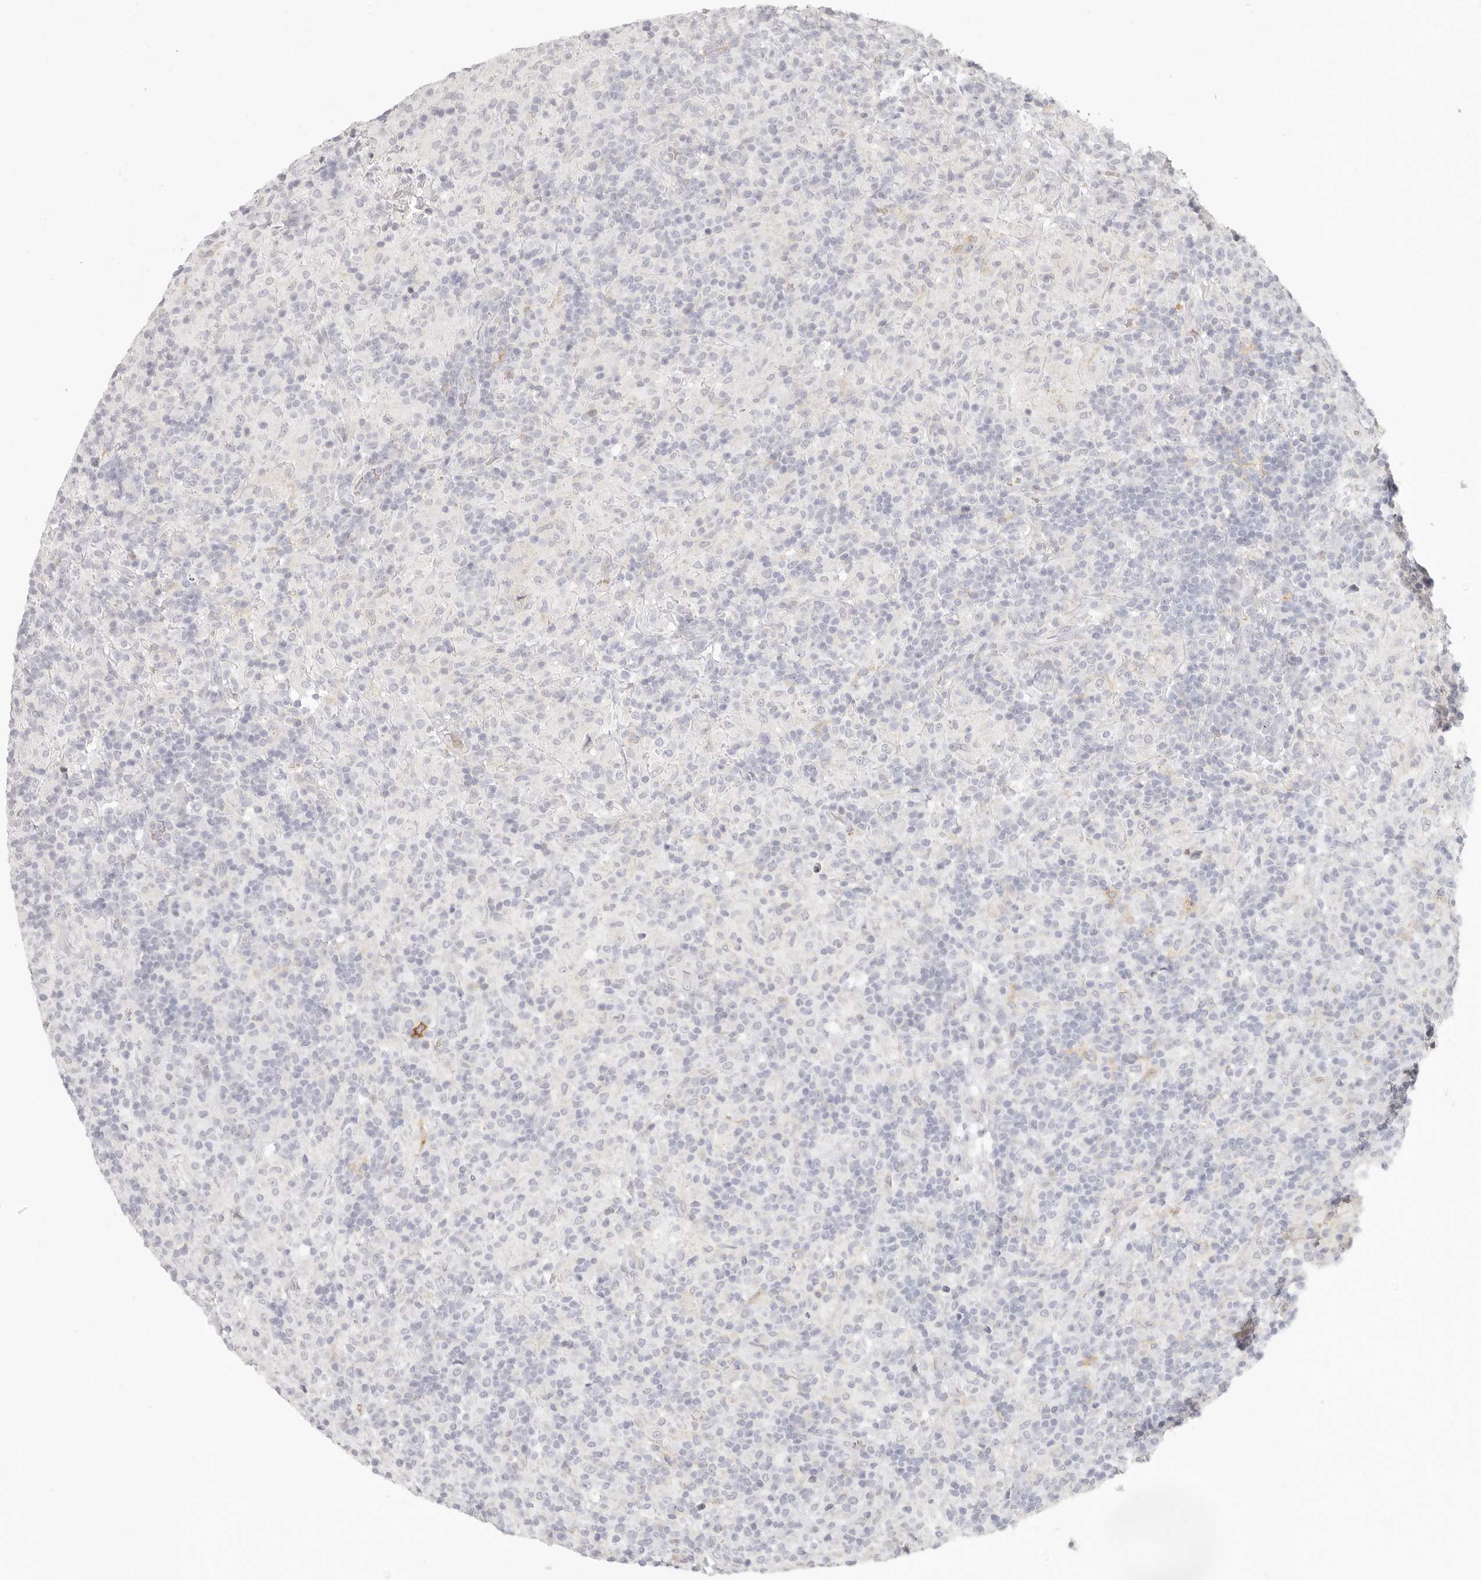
{"staining": {"intensity": "negative", "quantity": "none", "location": "none"}, "tissue": "lymphoma", "cell_type": "Tumor cells", "image_type": "cancer", "snomed": [{"axis": "morphology", "description": "Hodgkin's disease, NOS"}, {"axis": "topography", "description": "Lymph node"}], "caption": "Lymphoma was stained to show a protein in brown. There is no significant staining in tumor cells. (Brightfield microscopy of DAB (3,3'-diaminobenzidine) IHC at high magnification).", "gene": "NIBAN1", "patient": {"sex": "male", "age": 70}}